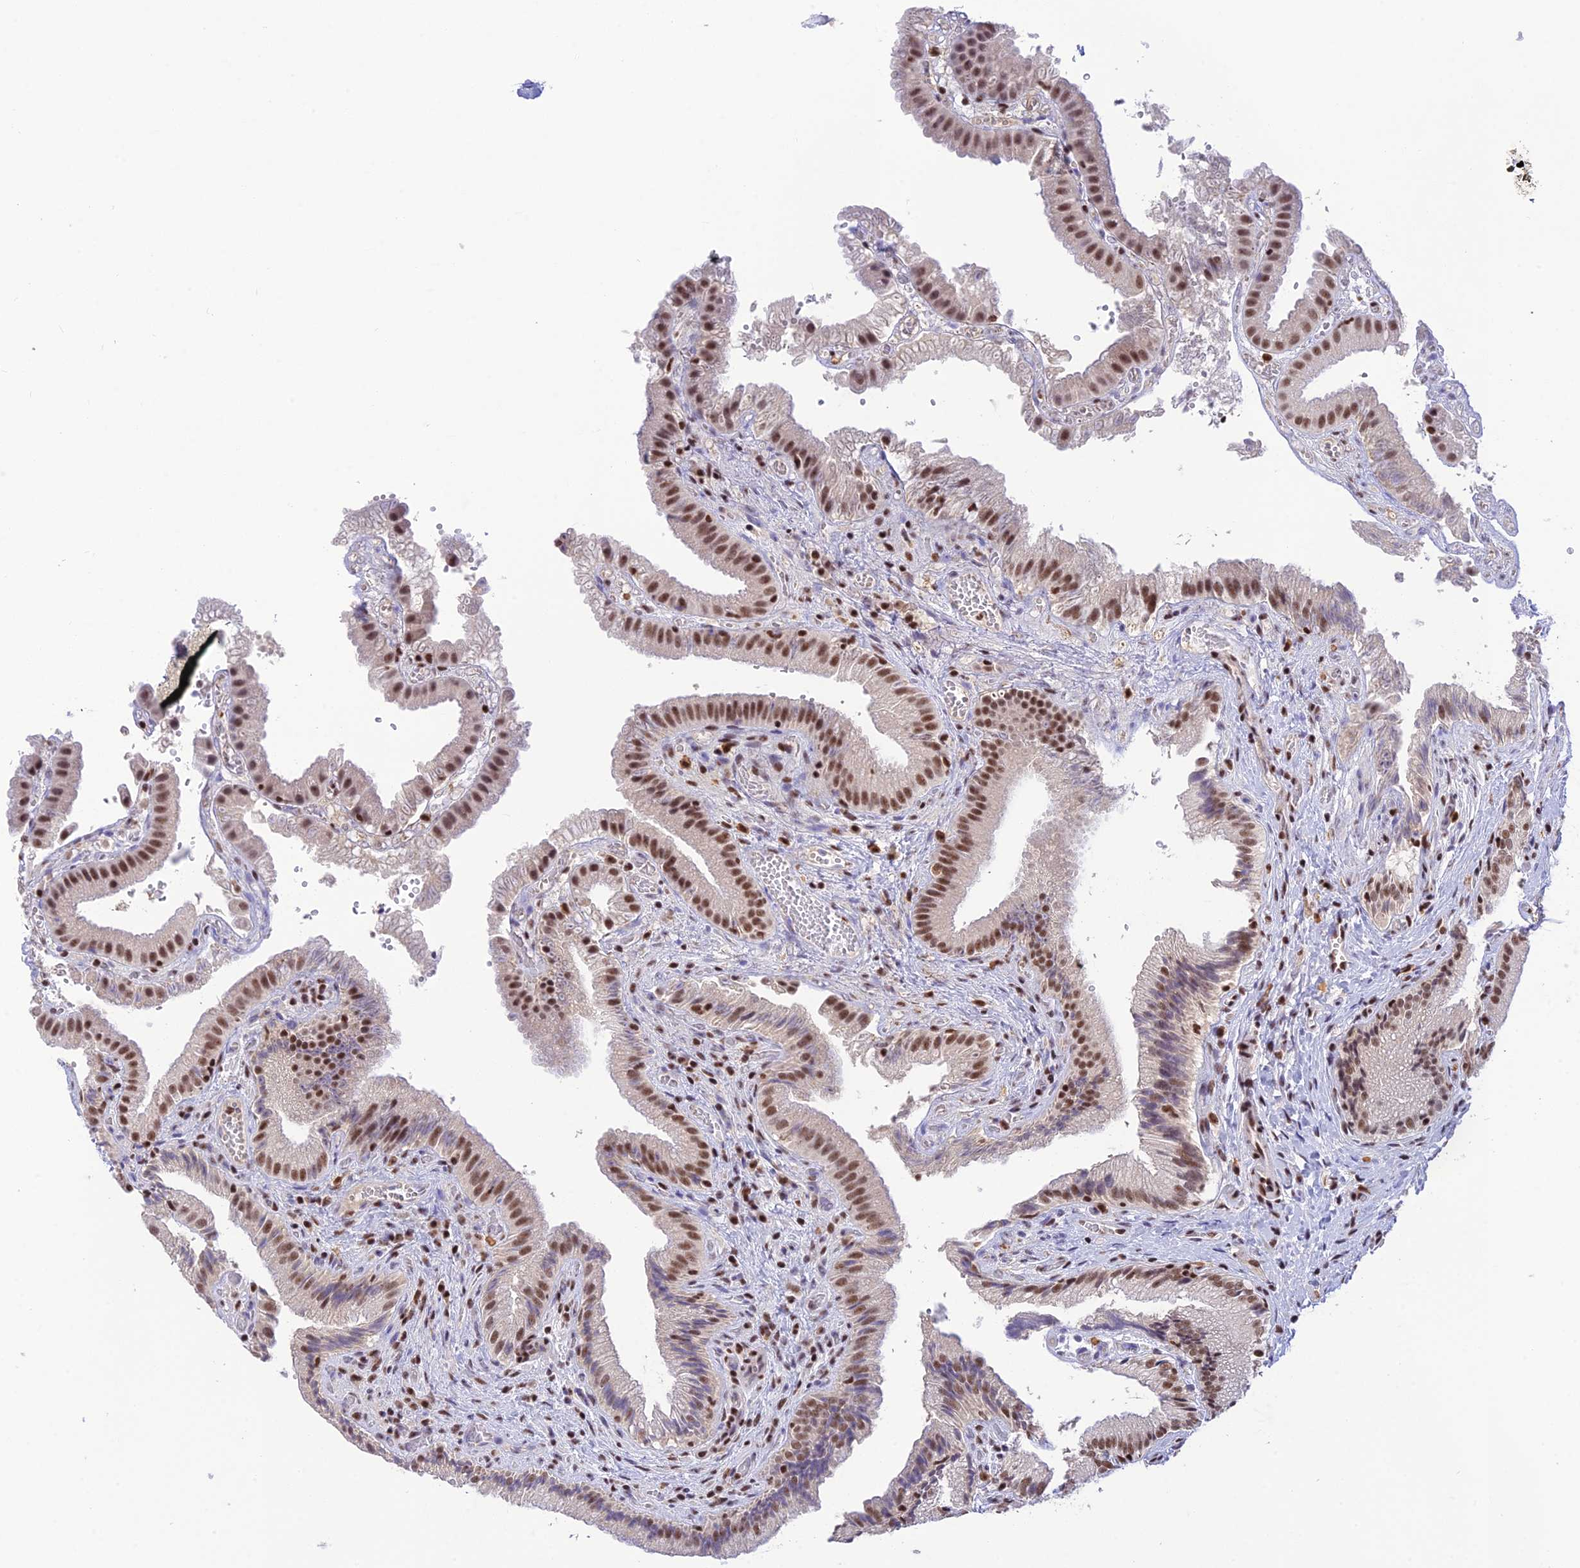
{"staining": {"intensity": "moderate", "quantity": ">75%", "location": "nuclear"}, "tissue": "gallbladder", "cell_type": "Glandular cells", "image_type": "normal", "snomed": [{"axis": "morphology", "description": "Normal tissue, NOS"}, {"axis": "topography", "description": "Gallbladder"}], "caption": "Immunohistochemical staining of unremarkable human gallbladder displays moderate nuclear protein staining in about >75% of glandular cells.", "gene": "THAP11", "patient": {"sex": "female", "age": 30}}